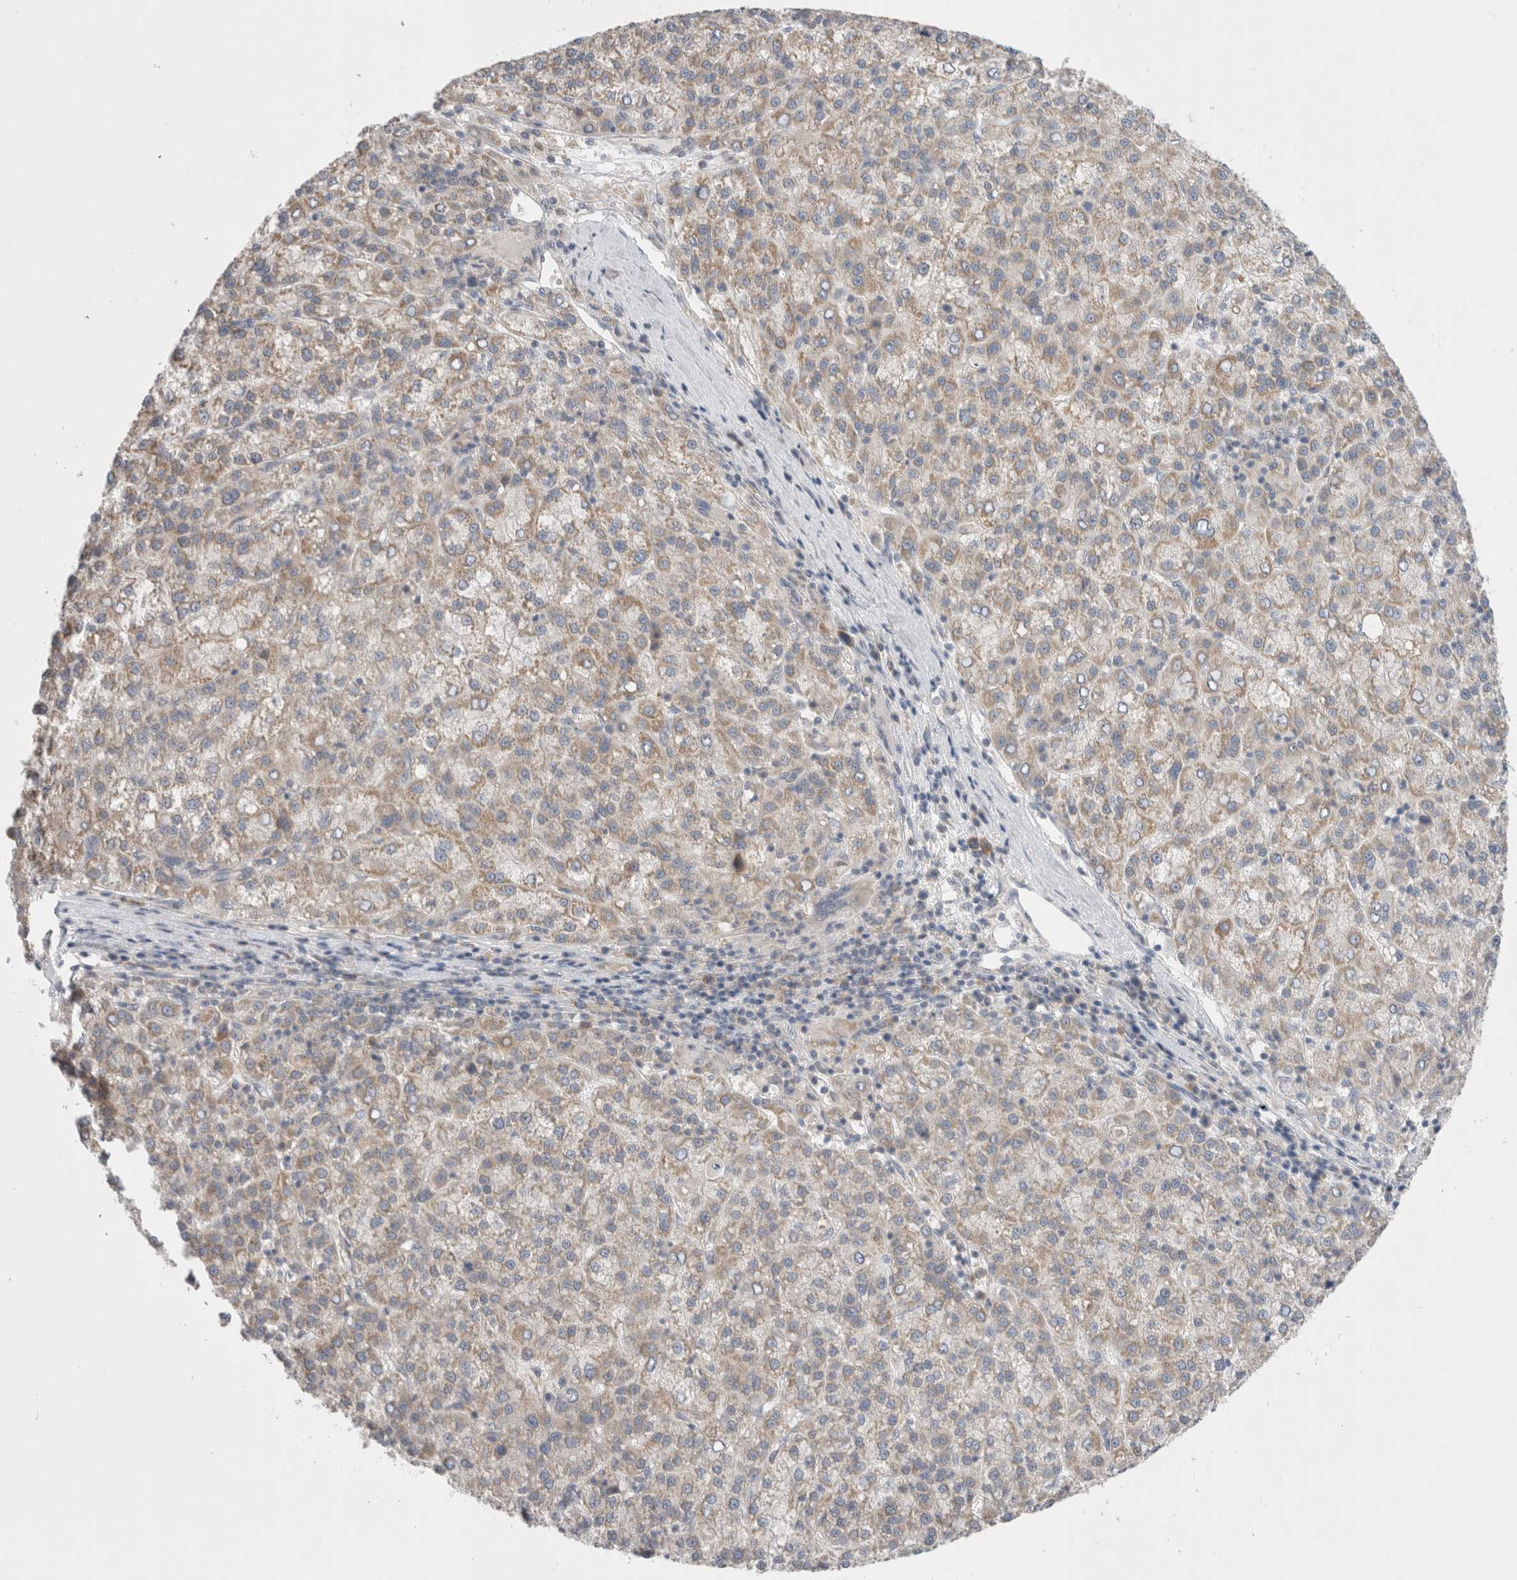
{"staining": {"intensity": "weak", "quantity": ">75%", "location": "cytoplasmic/membranous"}, "tissue": "liver cancer", "cell_type": "Tumor cells", "image_type": "cancer", "snomed": [{"axis": "morphology", "description": "Carcinoma, Hepatocellular, NOS"}, {"axis": "topography", "description": "Liver"}], "caption": "Immunohistochemistry (IHC) image of neoplastic tissue: human liver hepatocellular carcinoma stained using IHC reveals low levels of weak protein expression localized specifically in the cytoplasmic/membranous of tumor cells, appearing as a cytoplasmic/membranous brown color.", "gene": "NDOR1", "patient": {"sex": "female", "age": 58}}